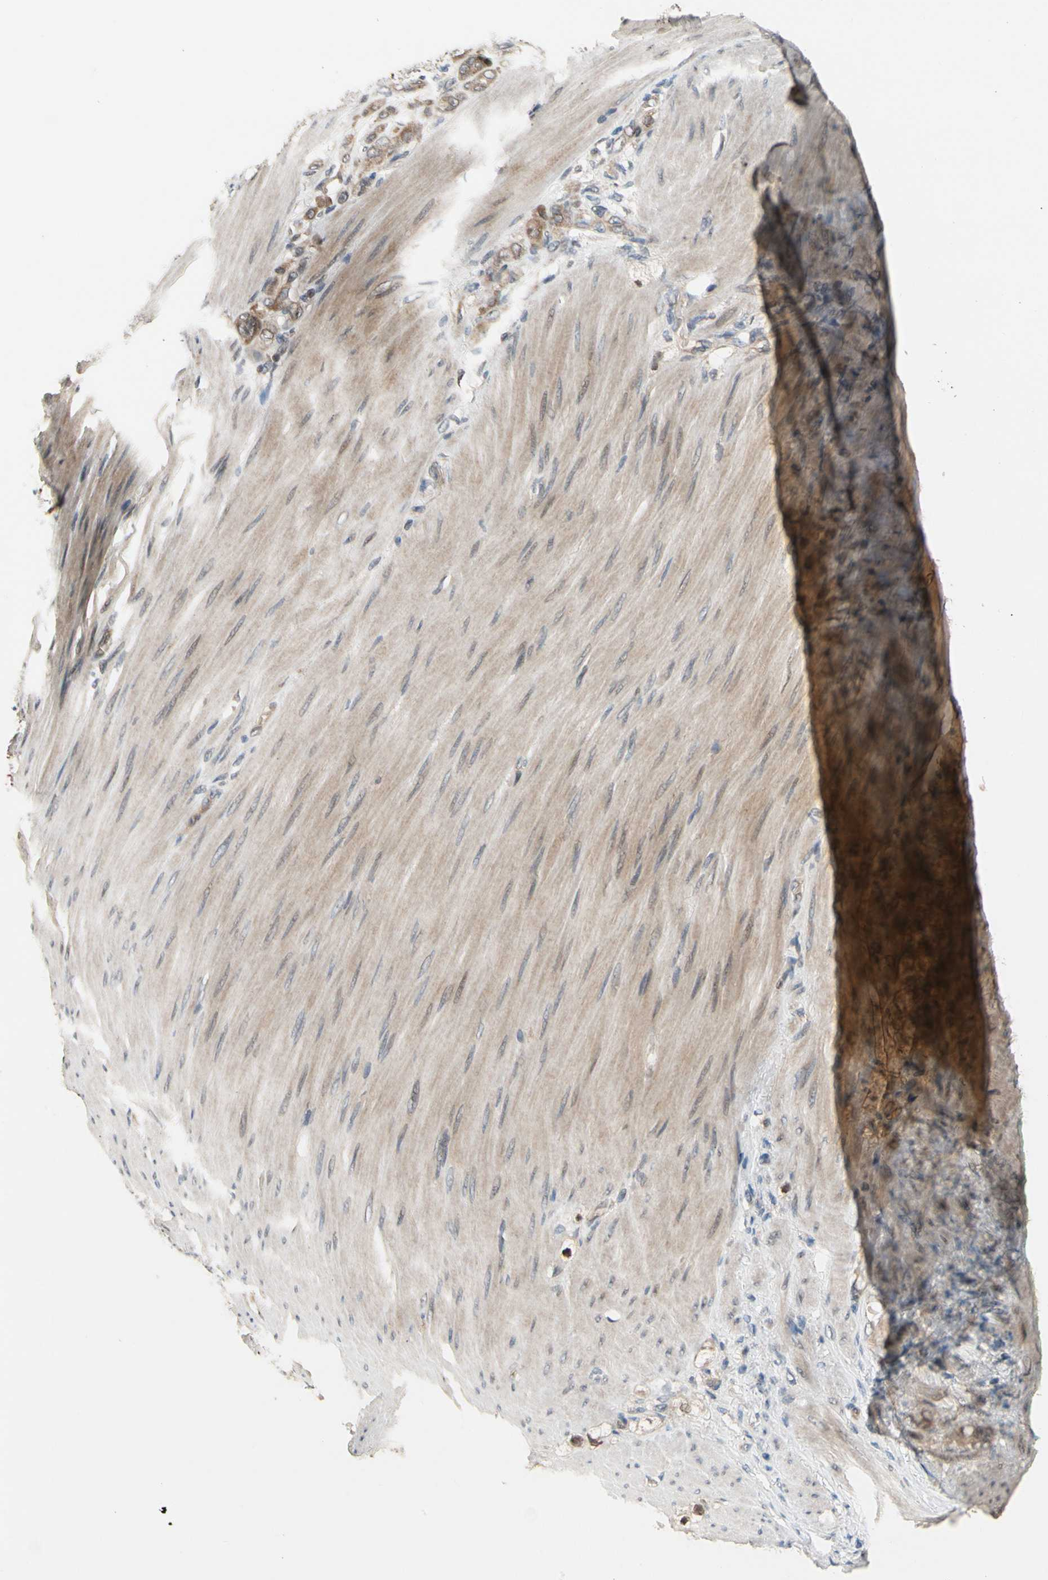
{"staining": {"intensity": "moderate", "quantity": ">75%", "location": "cytoplasmic/membranous"}, "tissue": "stomach cancer", "cell_type": "Tumor cells", "image_type": "cancer", "snomed": [{"axis": "morphology", "description": "Adenocarcinoma, NOS"}, {"axis": "topography", "description": "Stomach"}], "caption": "High-power microscopy captured an immunohistochemistry image of stomach cancer (adenocarcinoma), revealing moderate cytoplasmic/membranous staining in about >75% of tumor cells.", "gene": "NGEF", "patient": {"sex": "male", "age": 82}}